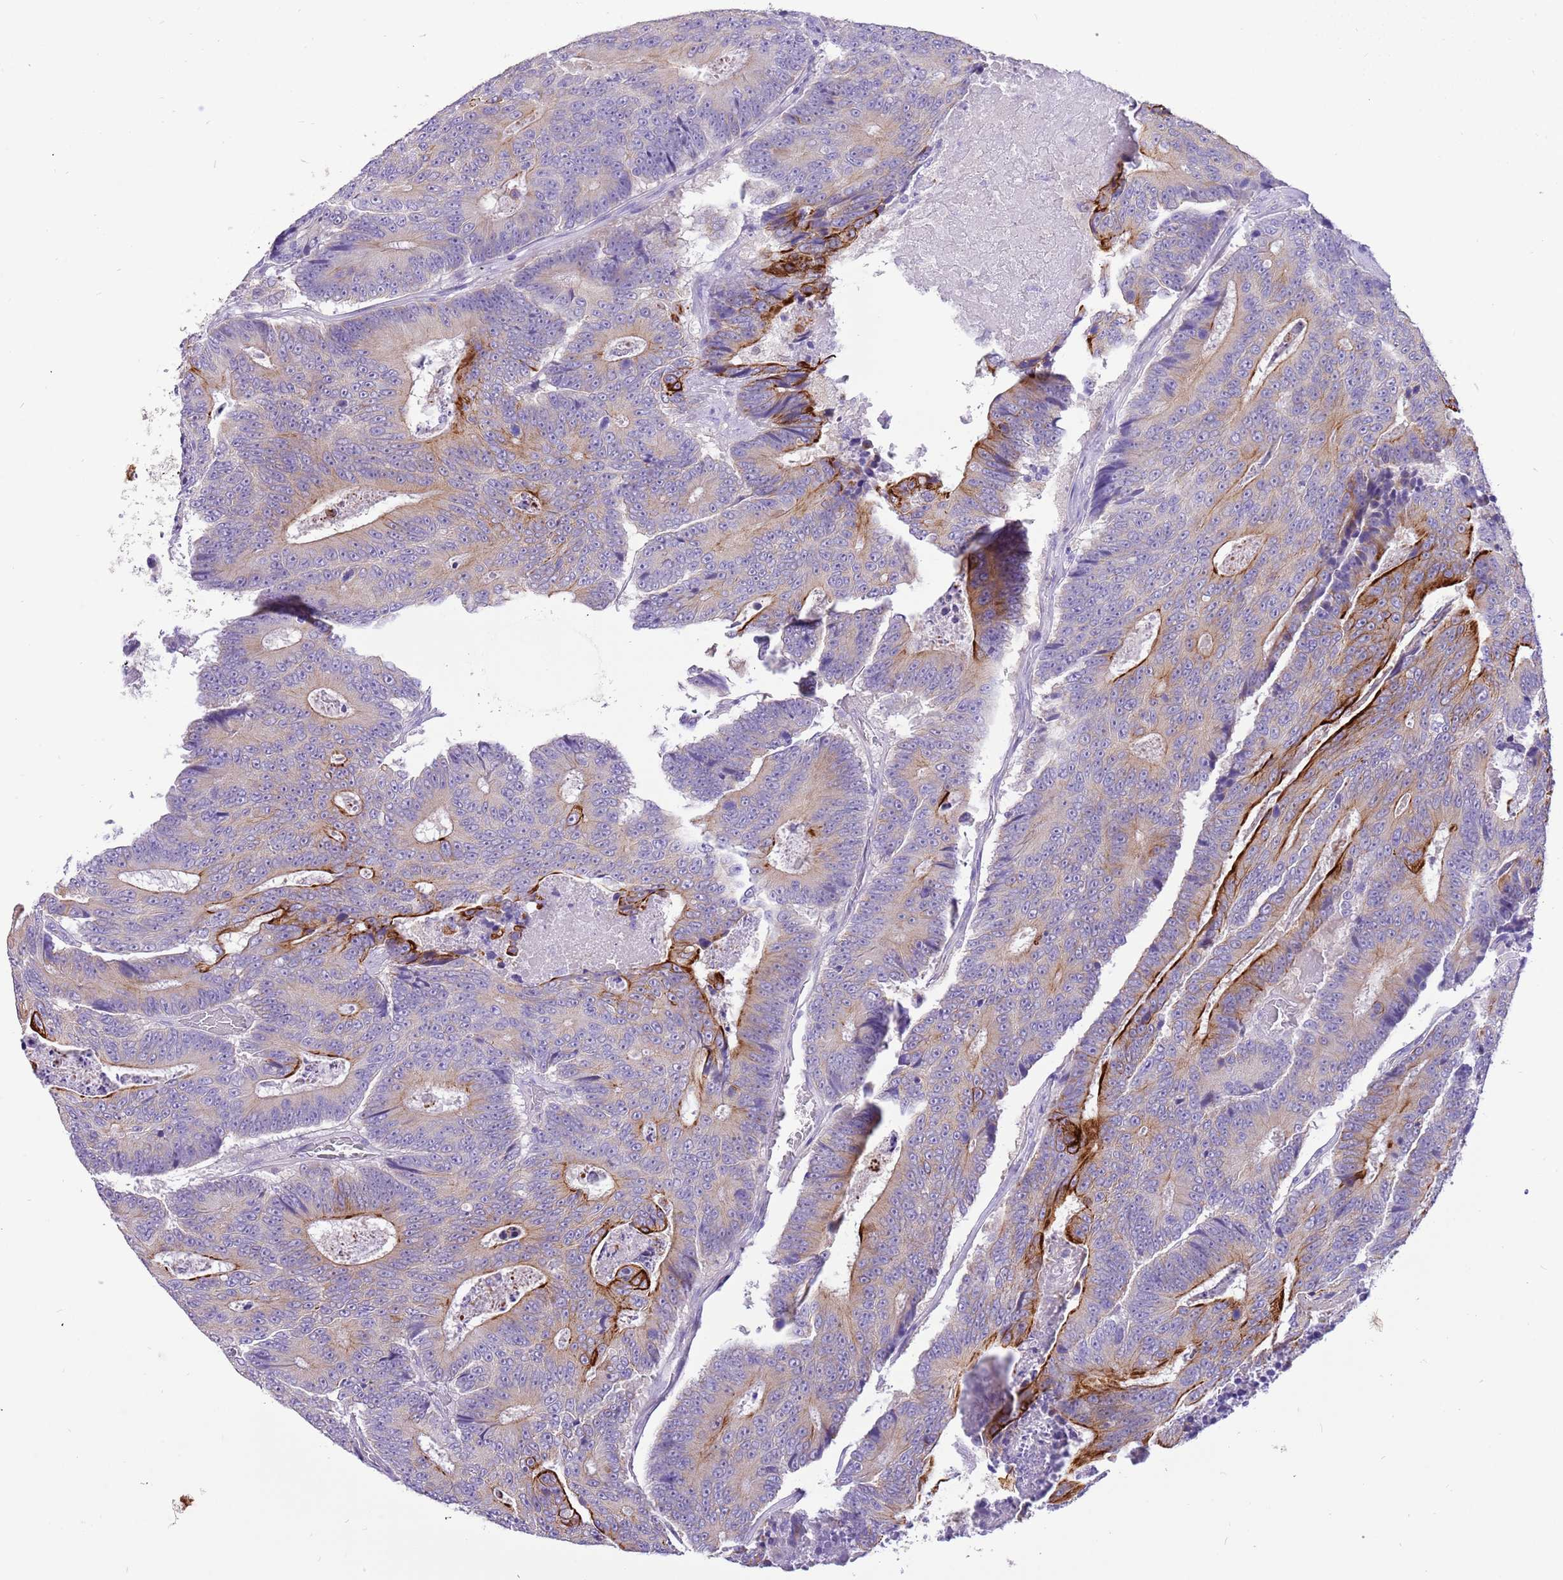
{"staining": {"intensity": "moderate", "quantity": "25%-75%", "location": "cytoplasmic/membranous"}, "tissue": "colorectal cancer", "cell_type": "Tumor cells", "image_type": "cancer", "snomed": [{"axis": "morphology", "description": "Adenocarcinoma, NOS"}, {"axis": "topography", "description": "Colon"}], "caption": "Protein staining of colorectal cancer tissue reveals moderate cytoplasmic/membranous expression in about 25%-75% of tumor cells.", "gene": "R3HDM4", "patient": {"sex": "male", "age": 83}}